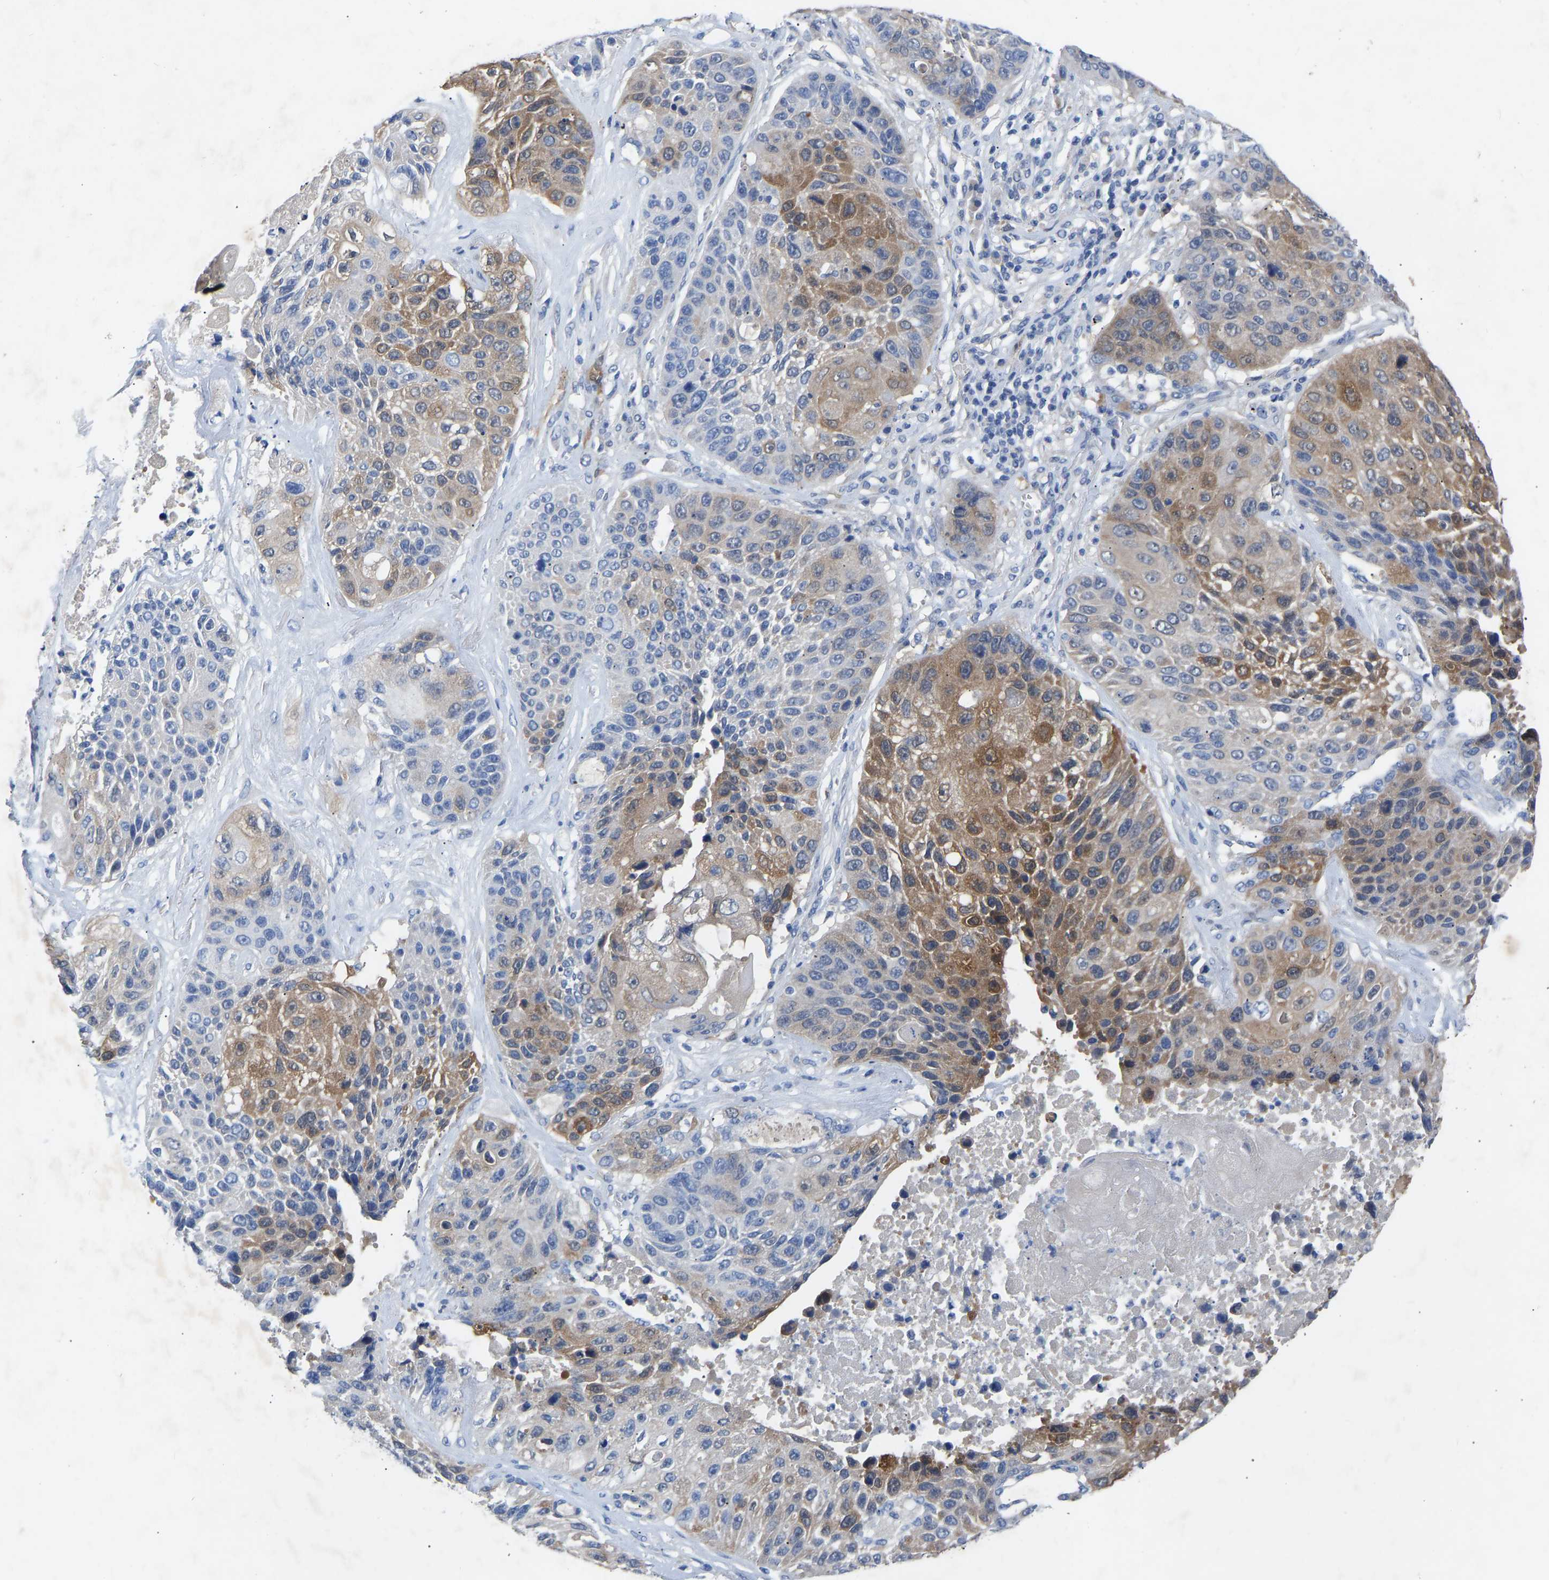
{"staining": {"intensity": "moderate", "quantity": "25%-75%", "location": "cytoplasmic/membranous"}, "tissue": "lung cancer", "cell_type": "Tumor cells", "image_type": "cancer", "snomed": [{"axis": "morphology", "description": "Squamous cell carcinoma, NOS"}, {"axis": "topography", "description": "Lung"}], "caption": "High-power microscopy captured an IHC micrograph of lung cancer (squamous cell carcinoma), revealing moderate cytoplasmic/membranous expression in approximately 25%-75% of tumor cells. Using DAB (3,3'-diaminobenzidine) (brown) and hematoxylin (blue) stains, captured at high magnification using brightfield microscopy.", "gene": "RBP1", "patient": {"sex": "male", "age": 61}}